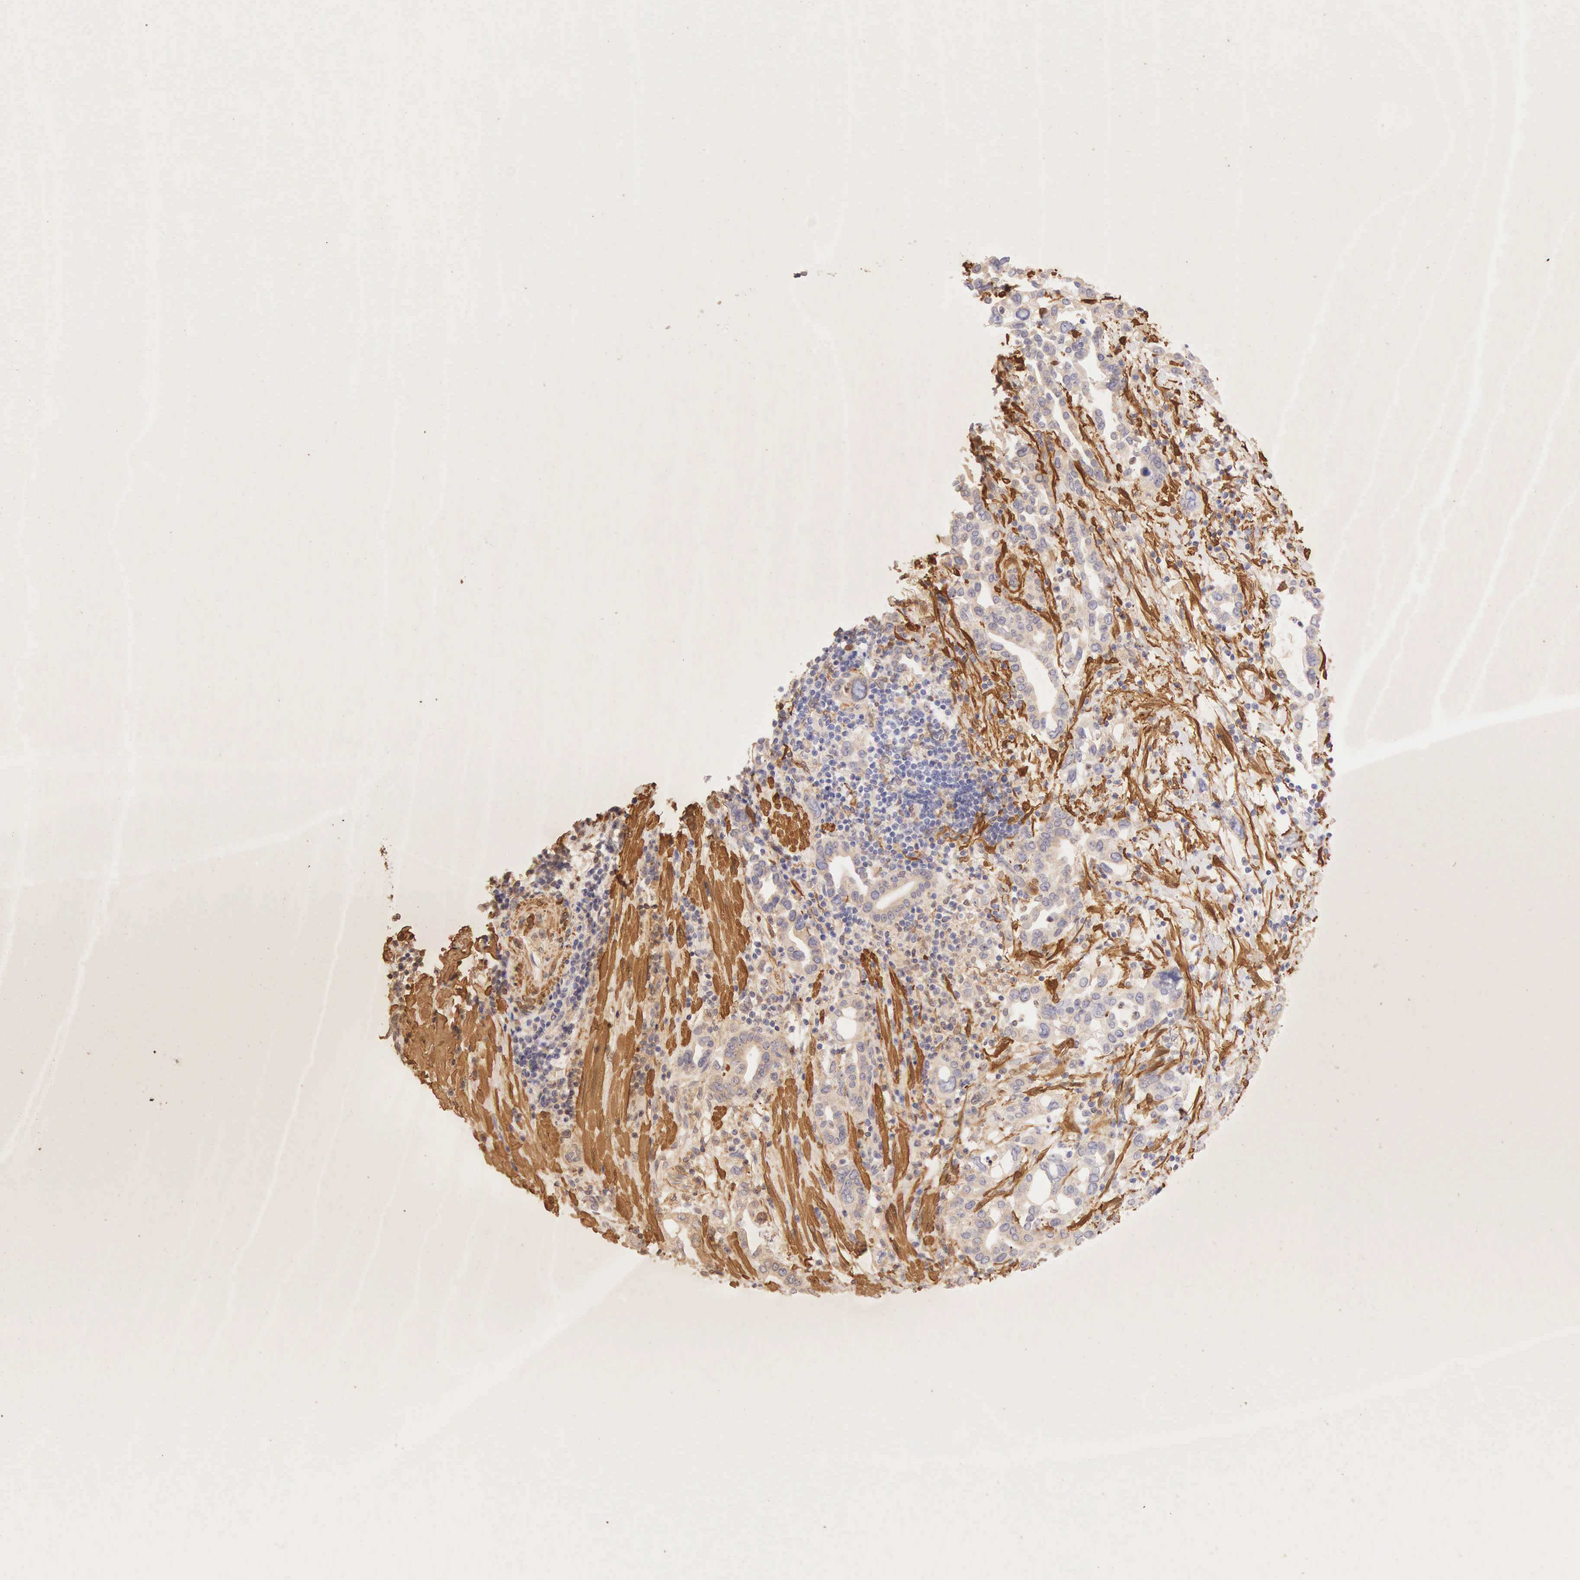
{"staining": {"intensity": "weak", "quantity": "<25%", "location": "cytoplasmic/membranous"}, "tissue": "pancreatic cancer", "cell_type": "Tumor cells", "image_type": "cancer", "snomed": [{"axis": "morphology", "description": "Adenocarcinoma, NOS"}, {"axis": "topography", "description": "Pancreas"}], "caption": "Immunohistochemical staining of pancreatic cancer reveals no significant positivity in tumor cells.", "gene": "CNN1", "patient": {"sex": "female", "age": 57}}